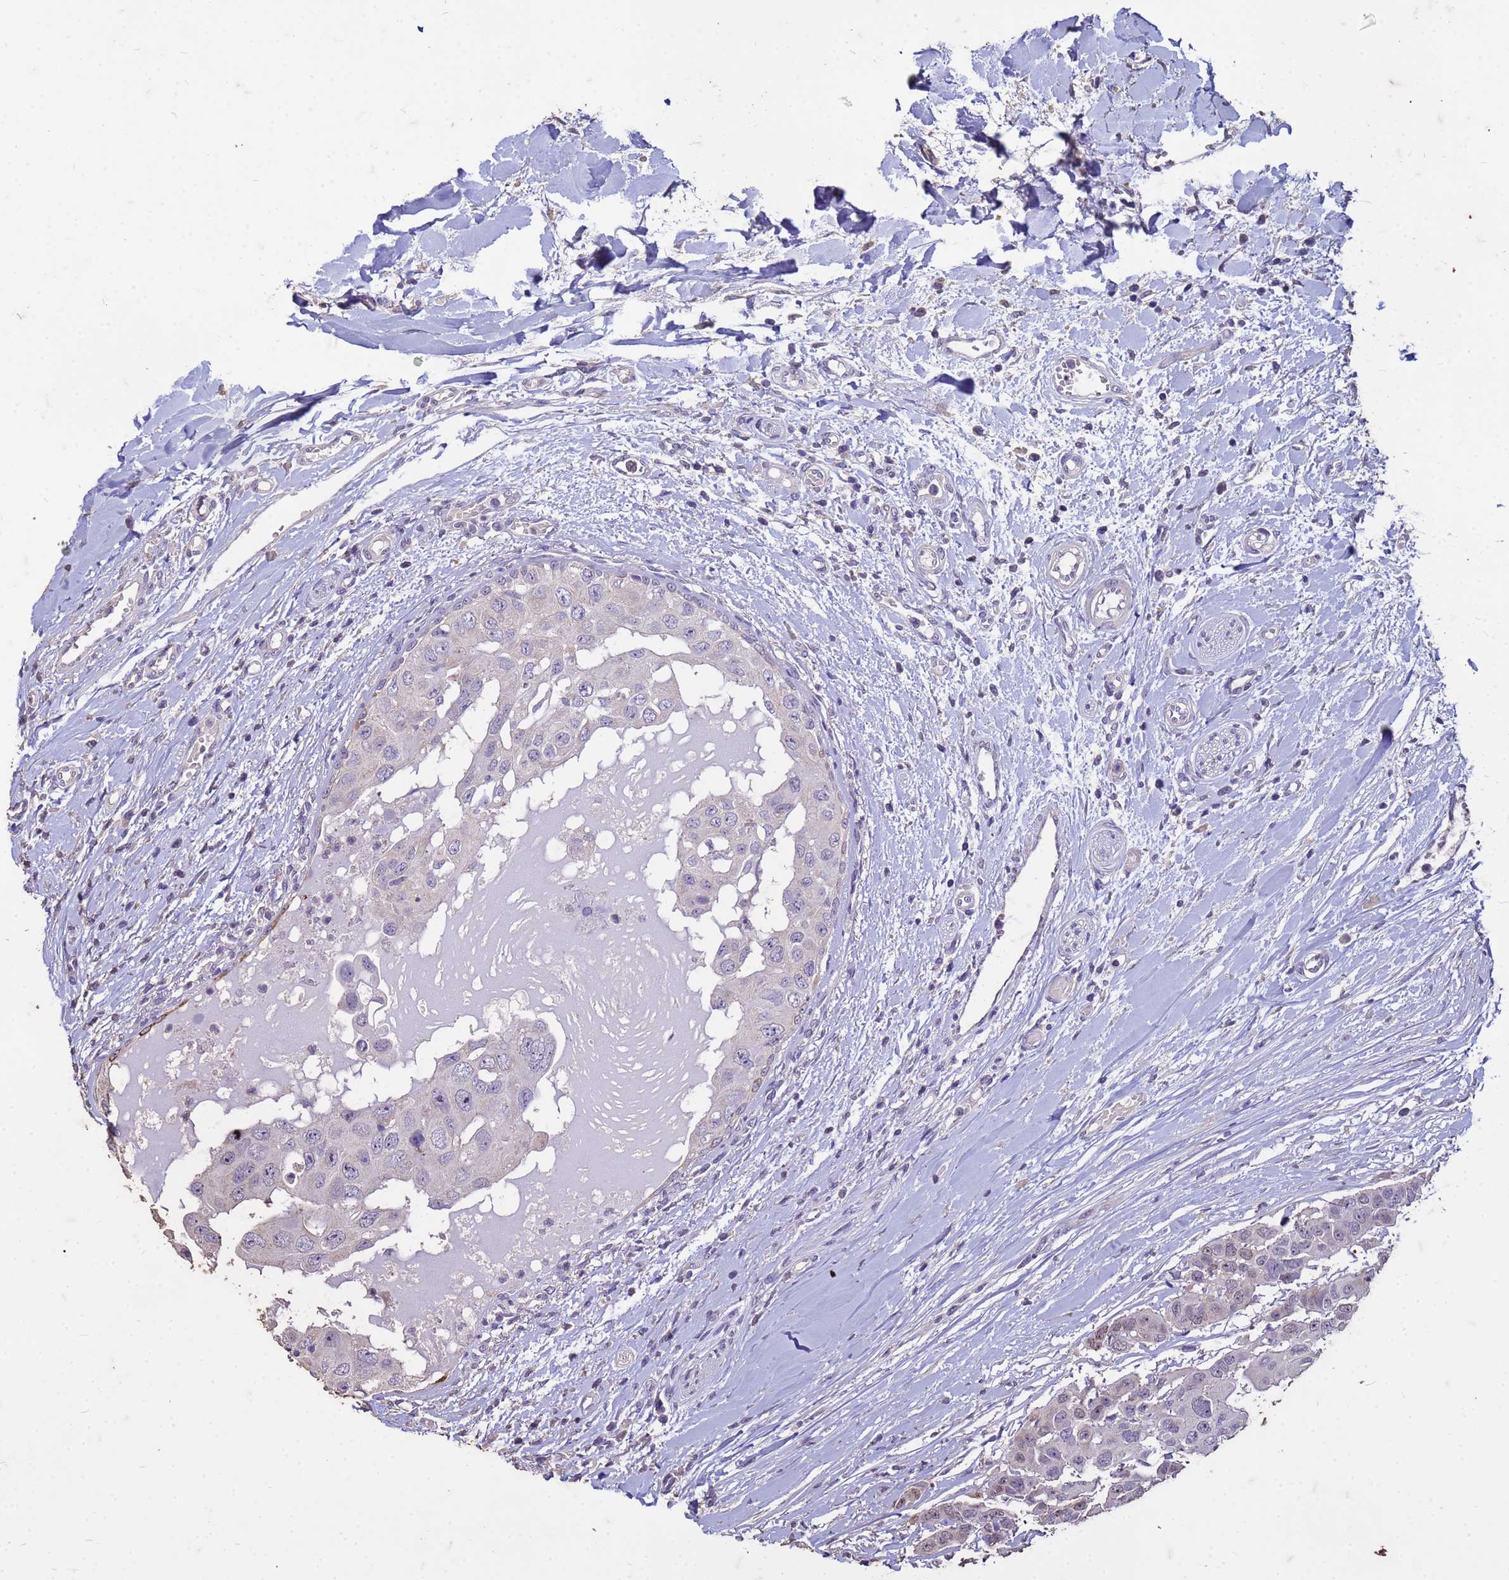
{"staining": {"intensity": "negative", "quantity": "none", "location": "none"}, "tissue": "head and neck cancer", "cell_type": "Tumor cells", "image_type": "cancer", "snomed": [{"axis": "morphology", "description": "Adenocarcinoma, NOS"}, {"axis": "morphology", "description": "Adenocarcinoma, metastatic, NOS"}, {"axis": "topography", "description": "Head-Neck"}], "caption": "An IHC histopathology image of head and neck metastatic adenocarcinoma is shown. There is no staining in tumor cells of head and neck metastatic adenocarcinoma.", "gene": "FAM184B", "patient": {"sex": "male", "age": 75}}